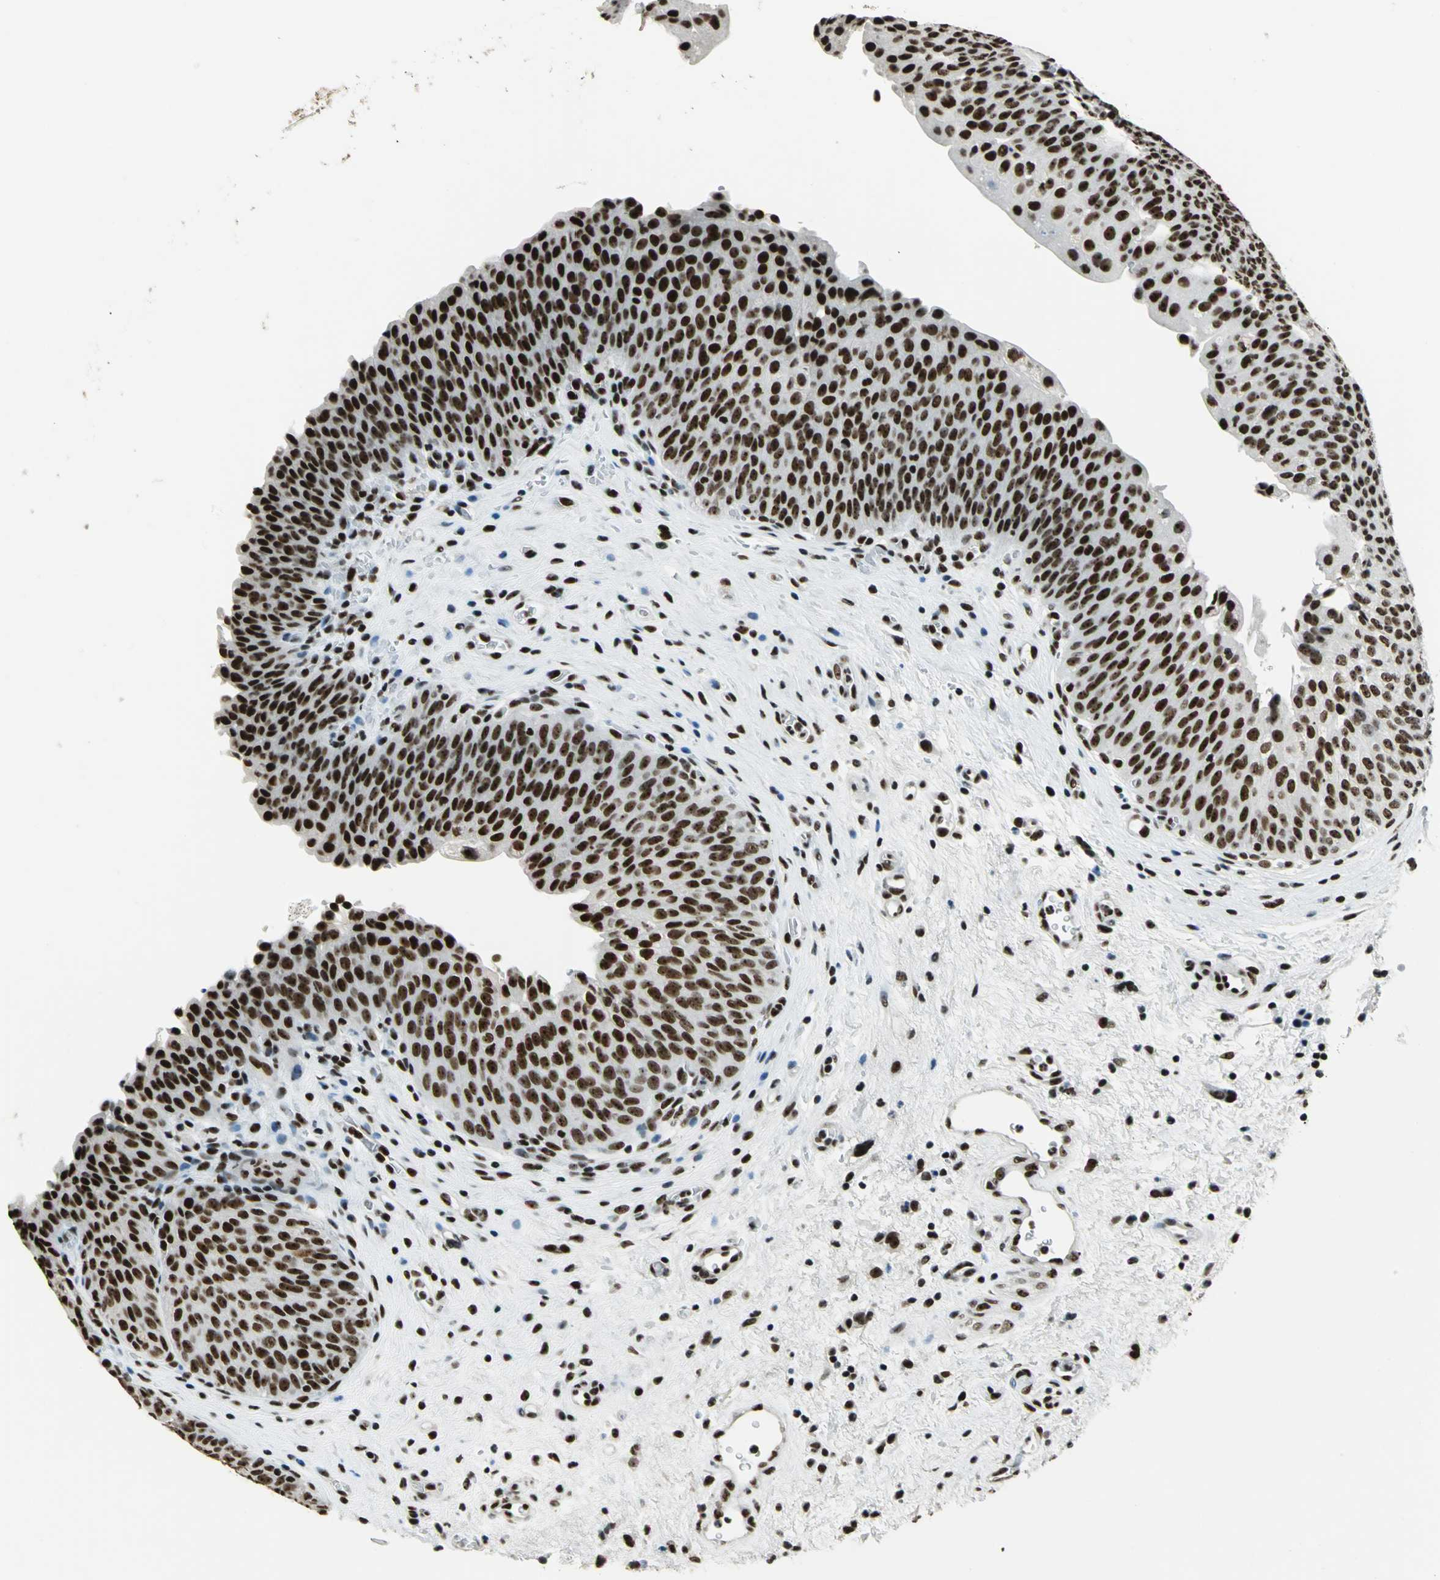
{"staining": {"intensity": "strong", "quantity": ">75%", "location": "nuclear"}, "tissue": "urinary bladder", "cell_type": "Urothelial cells", "image_type": "normal", "snomed": [{"axis": "morphology", "description": "Normal tissue, NOS"}, {"axis": "morphology", "description": "Dysplasia, NOS"}, {"axis": "topography", "description": "Urinary bladder"}], "caption": "Immunohistochemistry (IHC) image of normal urinary bladder: urinary bladder stained using IHC reveals high levels of strong protein expression localized specifically in the nuclear of urothelial cells, appearing as a nuclear brown color.", "gene": "UBTF", "patient": {"sex": "male", "age": 35}}